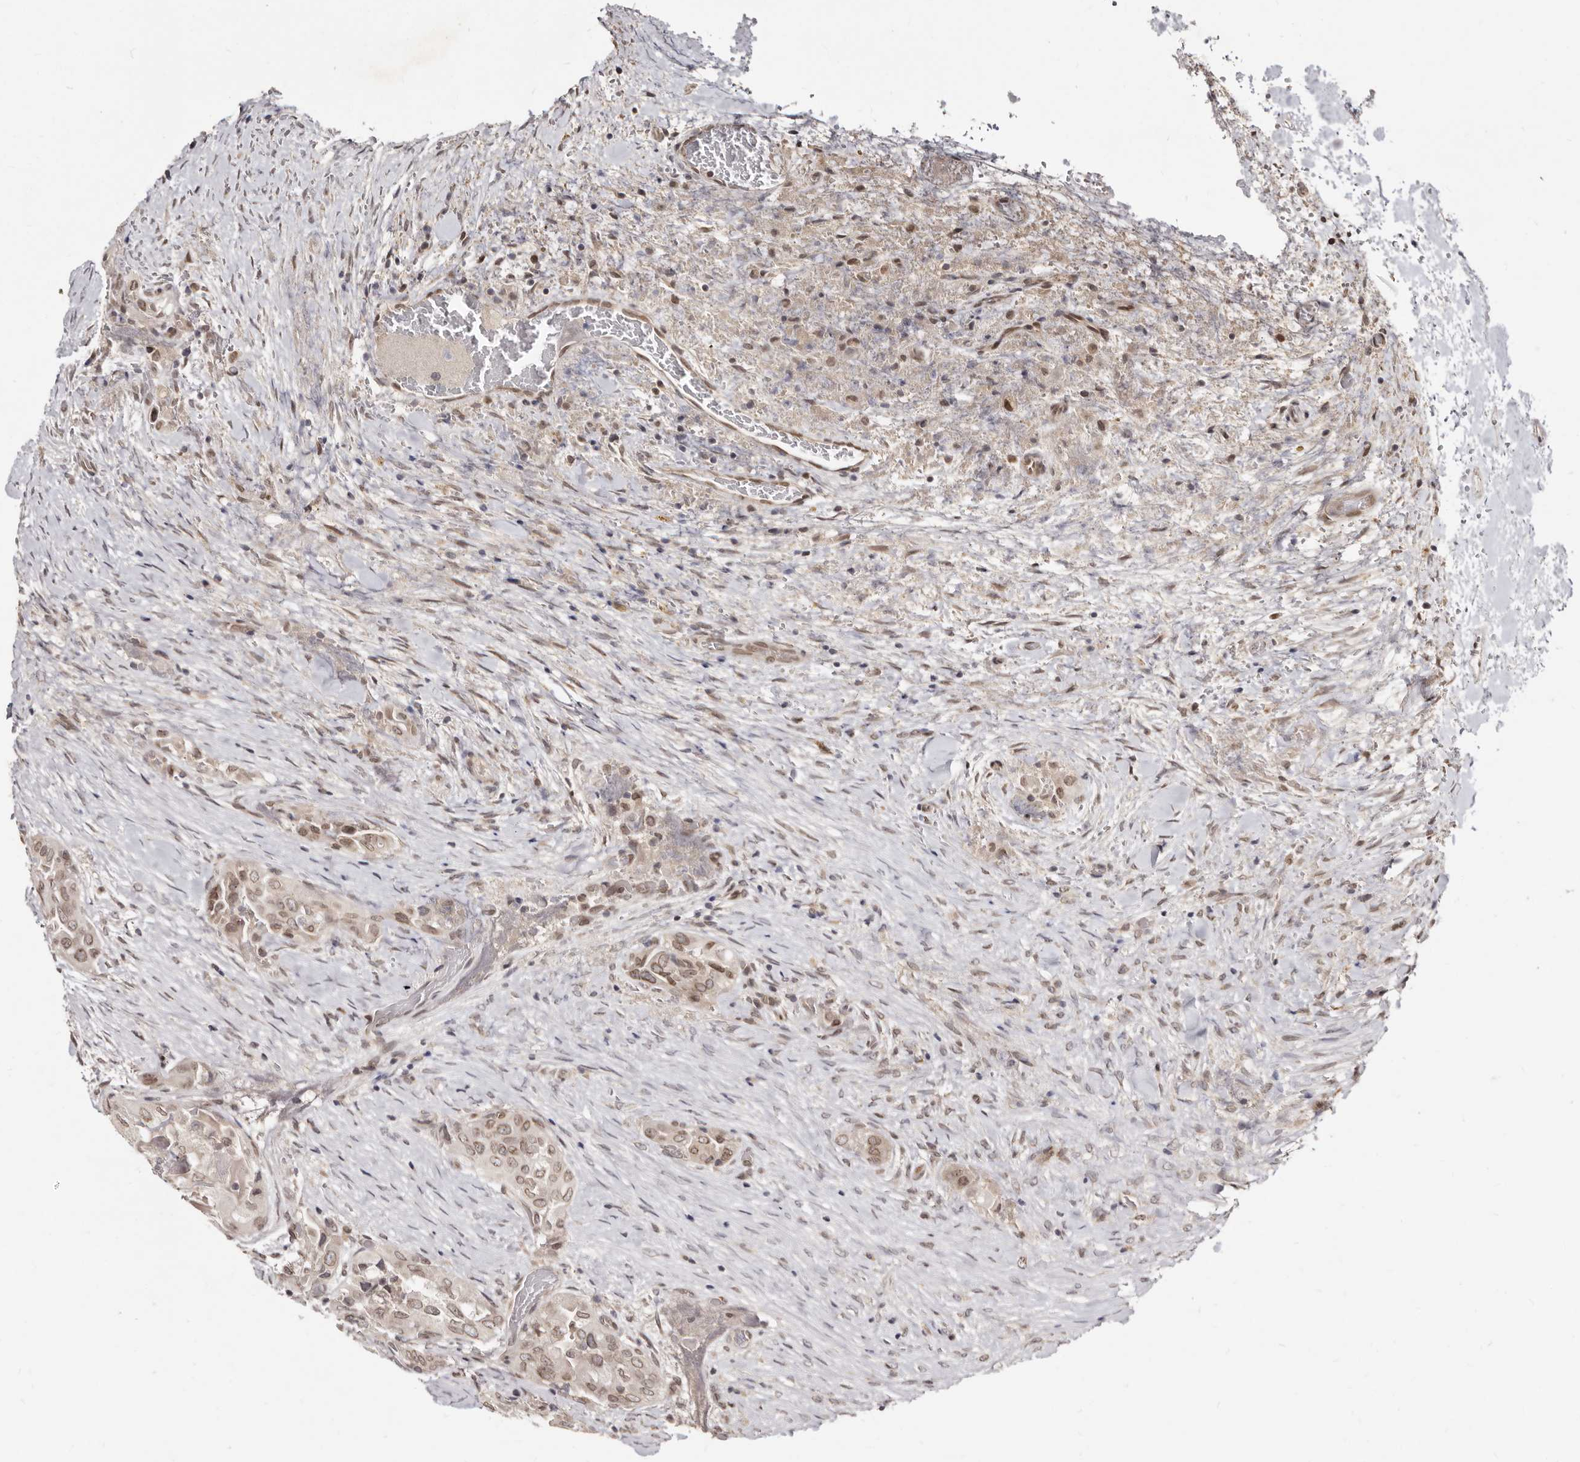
{"staining": {"intensity": "weak", "quantity": ">75%", "location": "nuclear"}, "tissue": "thyroid cancer", "cell_type": "Tumor cells", "image_type": "cancer", "snomed": [{"axis": "morphology", "description": "Papillary adenocarcinoma, NOS"}, {"axis": "topography", "description": "Thyroid gland"}], "caption": "The immunohistochemical stain shows weak nuclear positivity in tumor cells of thyroid cancer (papillary adenocarcinoma) tissue. (DAB (3,3'-diaminobenzidine) IHC, brown staining for protein, blue staining for nuclei).", "gene": "LCORL", "patient": {"sex": "female", "age": 59}}